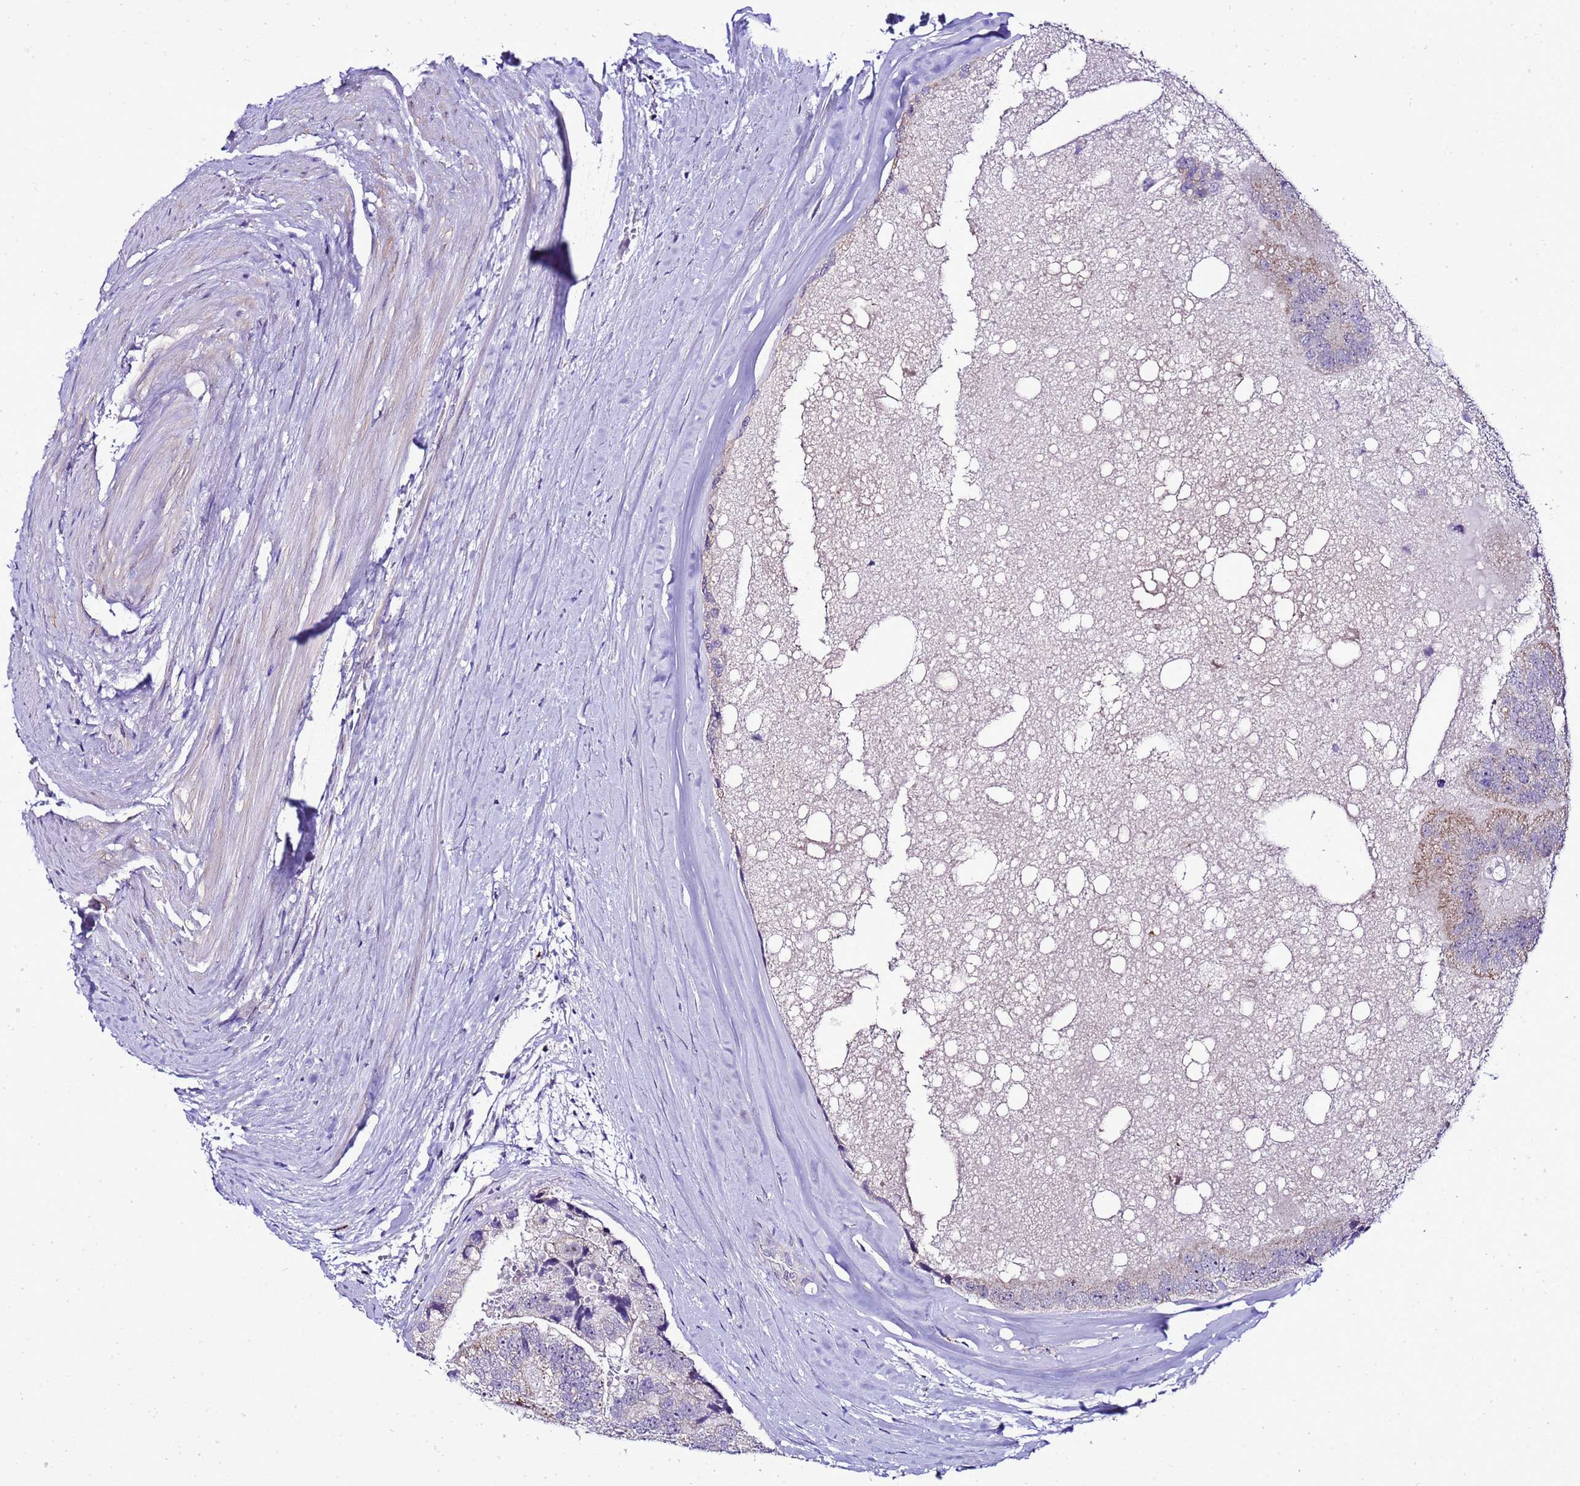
{"staining": {"intensity": "weak", "quantity": "<25%", "location": "cytoplasmic/membranous"}, "tissue": "prostate cancer", "cell_type": "Tumor cells", "image_type": "cancer", "snomed": [{"axis": "morphology", "description": "Adenocarcinoma, High grade"}, {"axis": "topography", "description": "Prostate"}], "caption": "Immunohistochemistry (IHC) of prostate cancer (high-grade adenocarcinoma) exhibits no positivity in tumor cells.", "gene": "DPH6", "patient": {"sex": "male", "age": 70}}